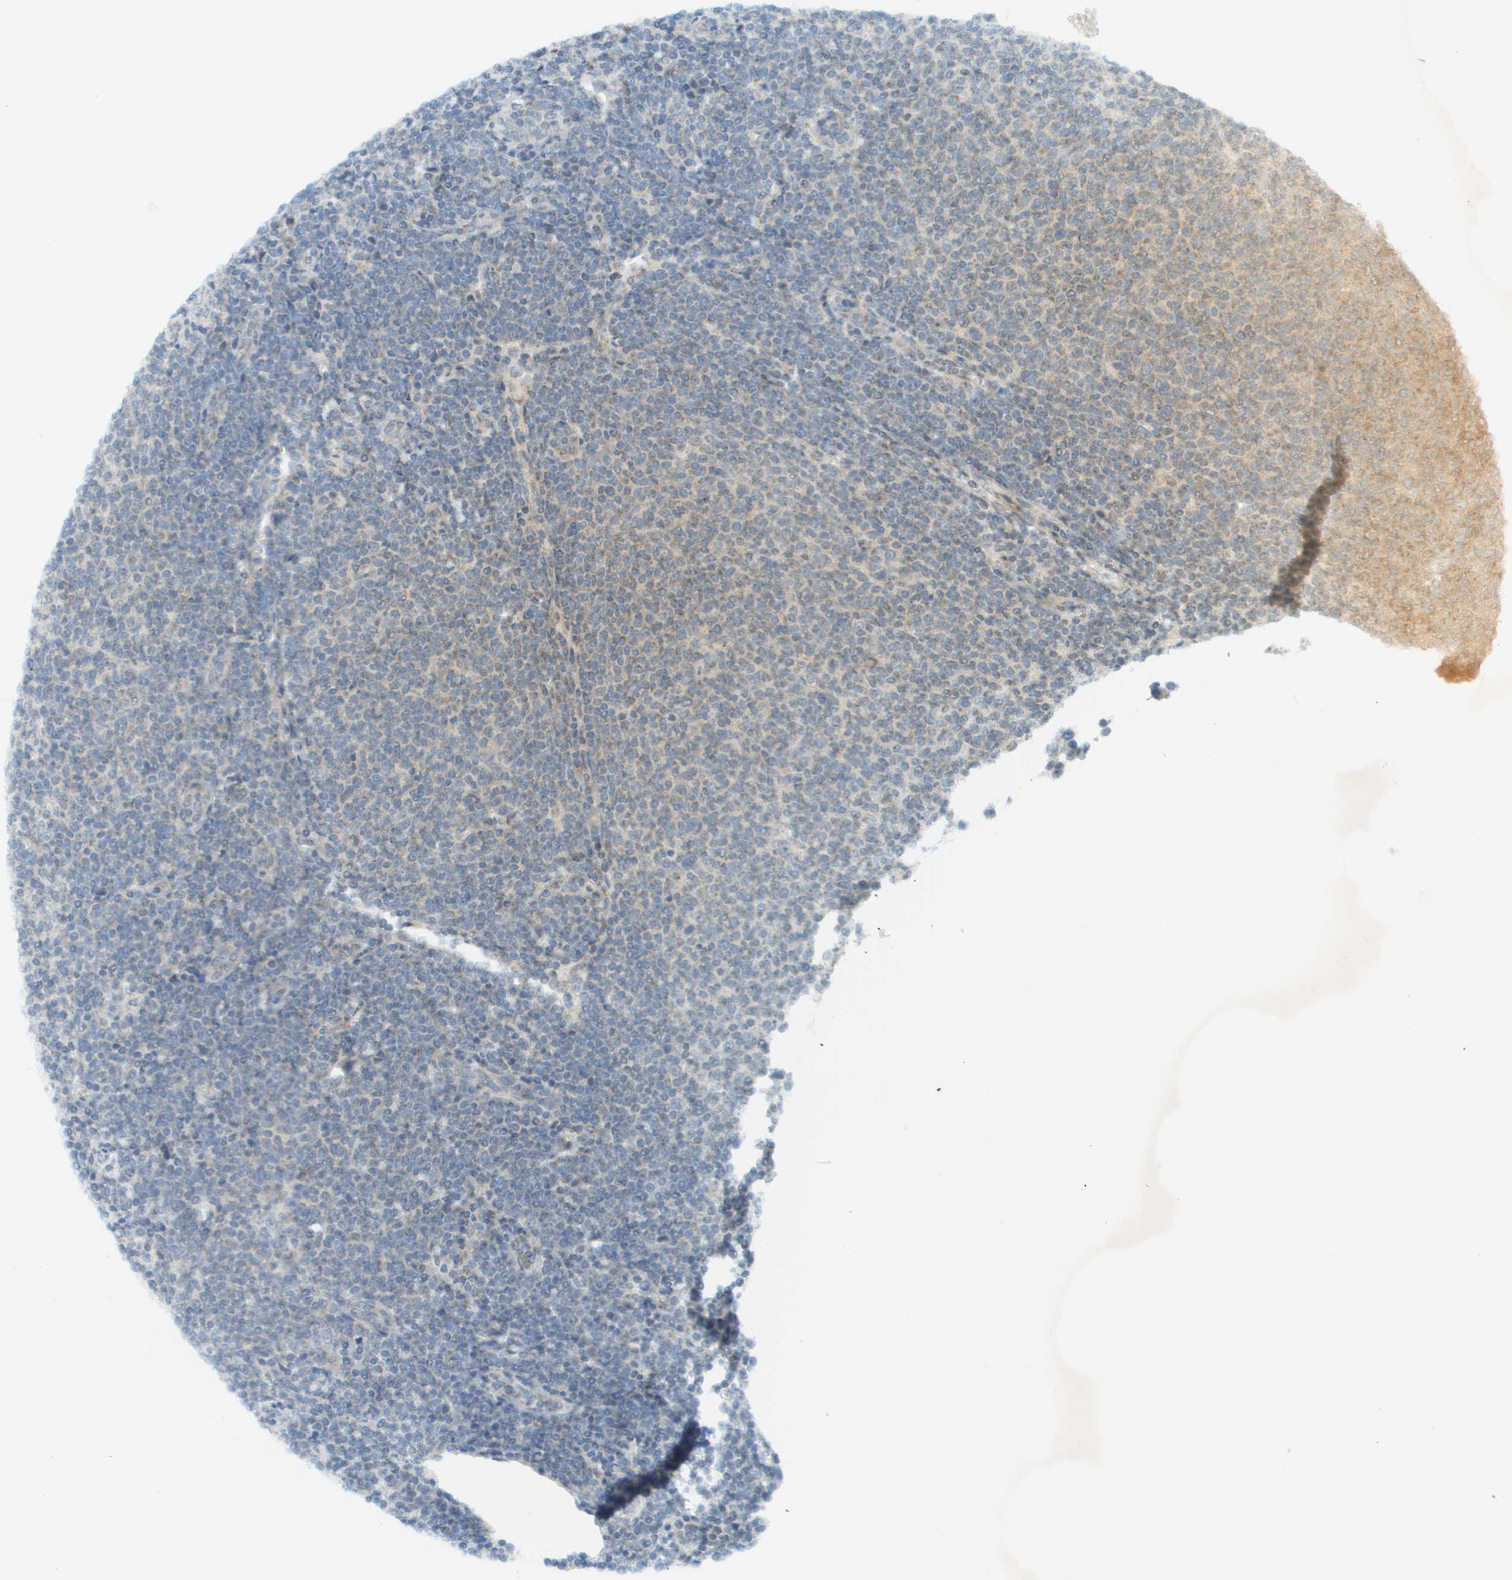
{"staining": {"intensity": "weak", "quantity": "<25%", "location": "cytoplasmic/membranous"}, "tissue": "lymphoma", "cell_type": "Tumor cells", "image_type": "cancer", "snomed": [{"axis": "morphology", "description": "Malignant lymphoma, non-Hodgkin's type, Low grade"}, {"axis": "topography", "description": "Lymph node"}], "caption": "Immunohistochemistry (IHC) of human lymphoma demonstrates no positivity in tumor cells.", "gene": "EVC", "patient": {"sex": "male", "age": 66}}